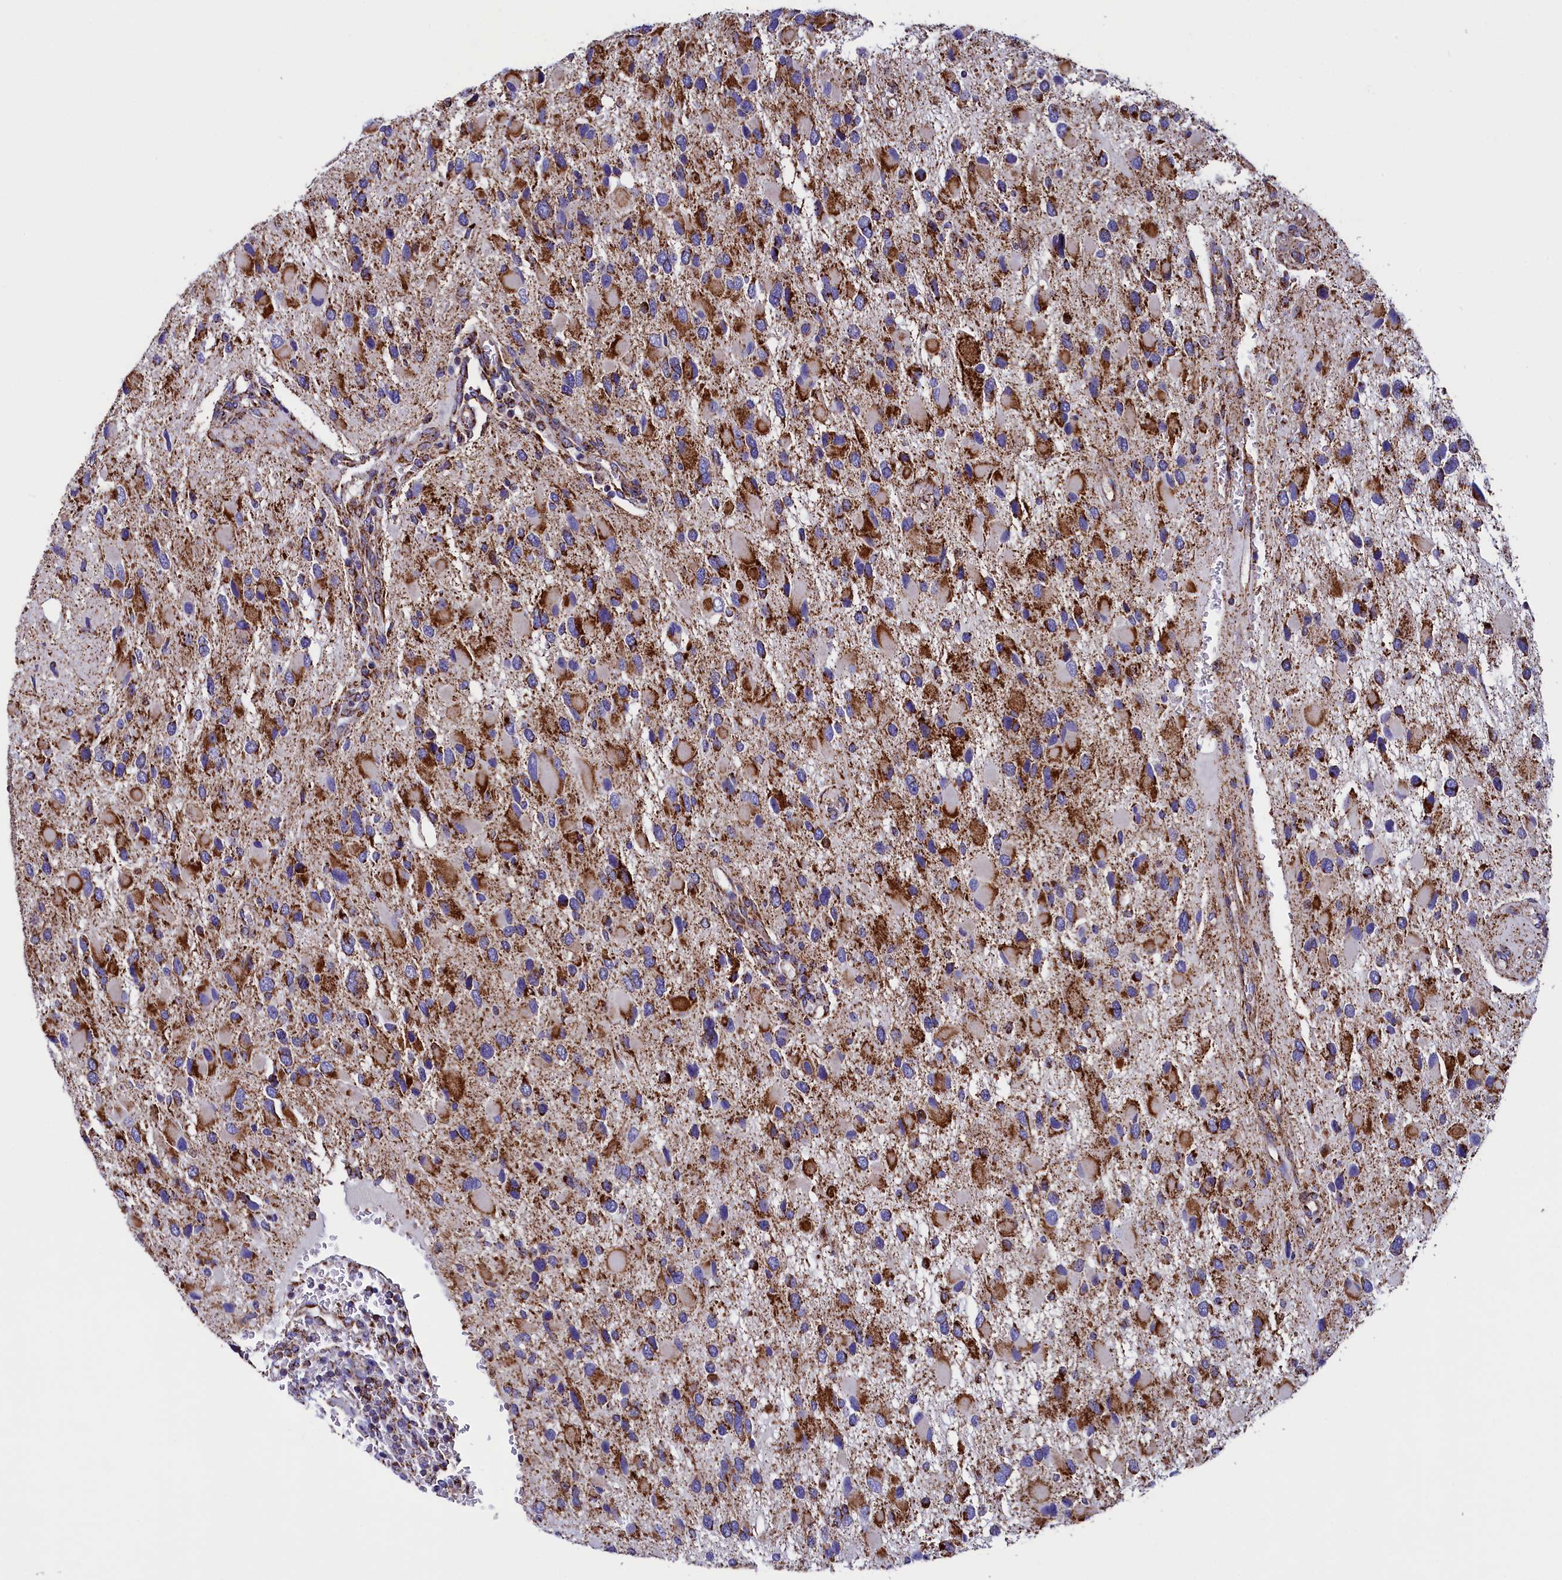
{"staining": {"intensity": "strong", "quantity": ">75%", "location": "cytoplasmic/membranous"}, "tissue": "glioma", "cell_type": "Tumor cells", "image_type": "cancer", "snomed": [{"axis": "morphology", "description": "Glioma, malignant, High grade"}, {"axis": "topography", "description": "Brain"}], "caption": "Immunohistochemical staining of human glioma shows strong cytoplasmic/membranous protein positivity in about >75% of tumor cells.", "gene": "SLC39A3", "patient": {"sex": "male", "age": 53}}